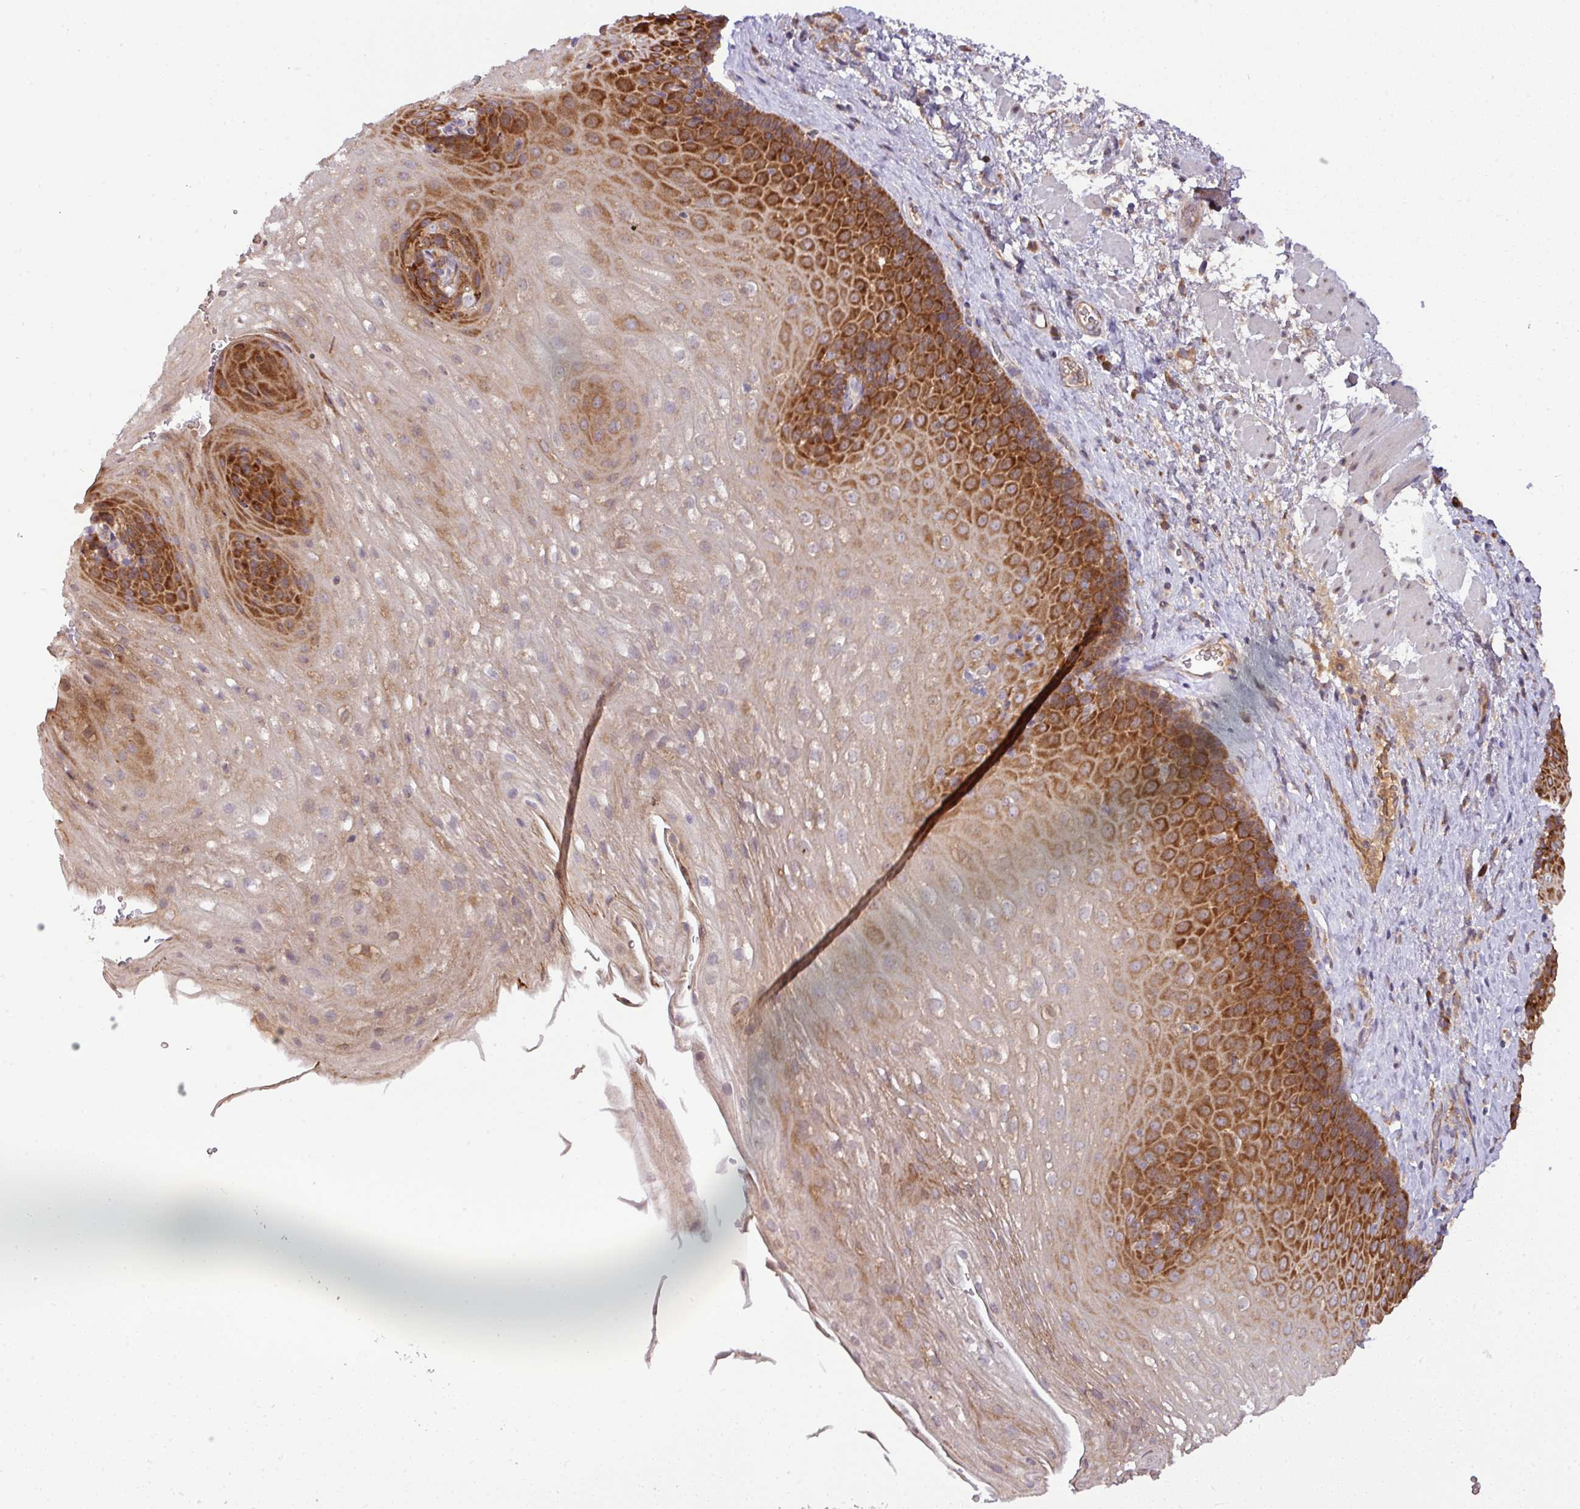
{"staining": {"intensity": "strong", "quantity": ">75%", "location": "cytoplasmic/membranous"}, "tissue": "esophagus", "cell_type": "Squamous epithelial cells", "image_type": "normal", "snomed": [{"axis": "morphology", "description": "Normal tissue, NOS"}, {"axis": "topography", "description": "Esophagus"}], "caption": "Approximately >75% of squamous epithelial cells in normal esophagus reveal strong cytoplasmic/membranous protein positivity as visualized by brown immunohistochemical staining.", "gene": "GALP", "patient": {"sex": "female", "age": 66}}